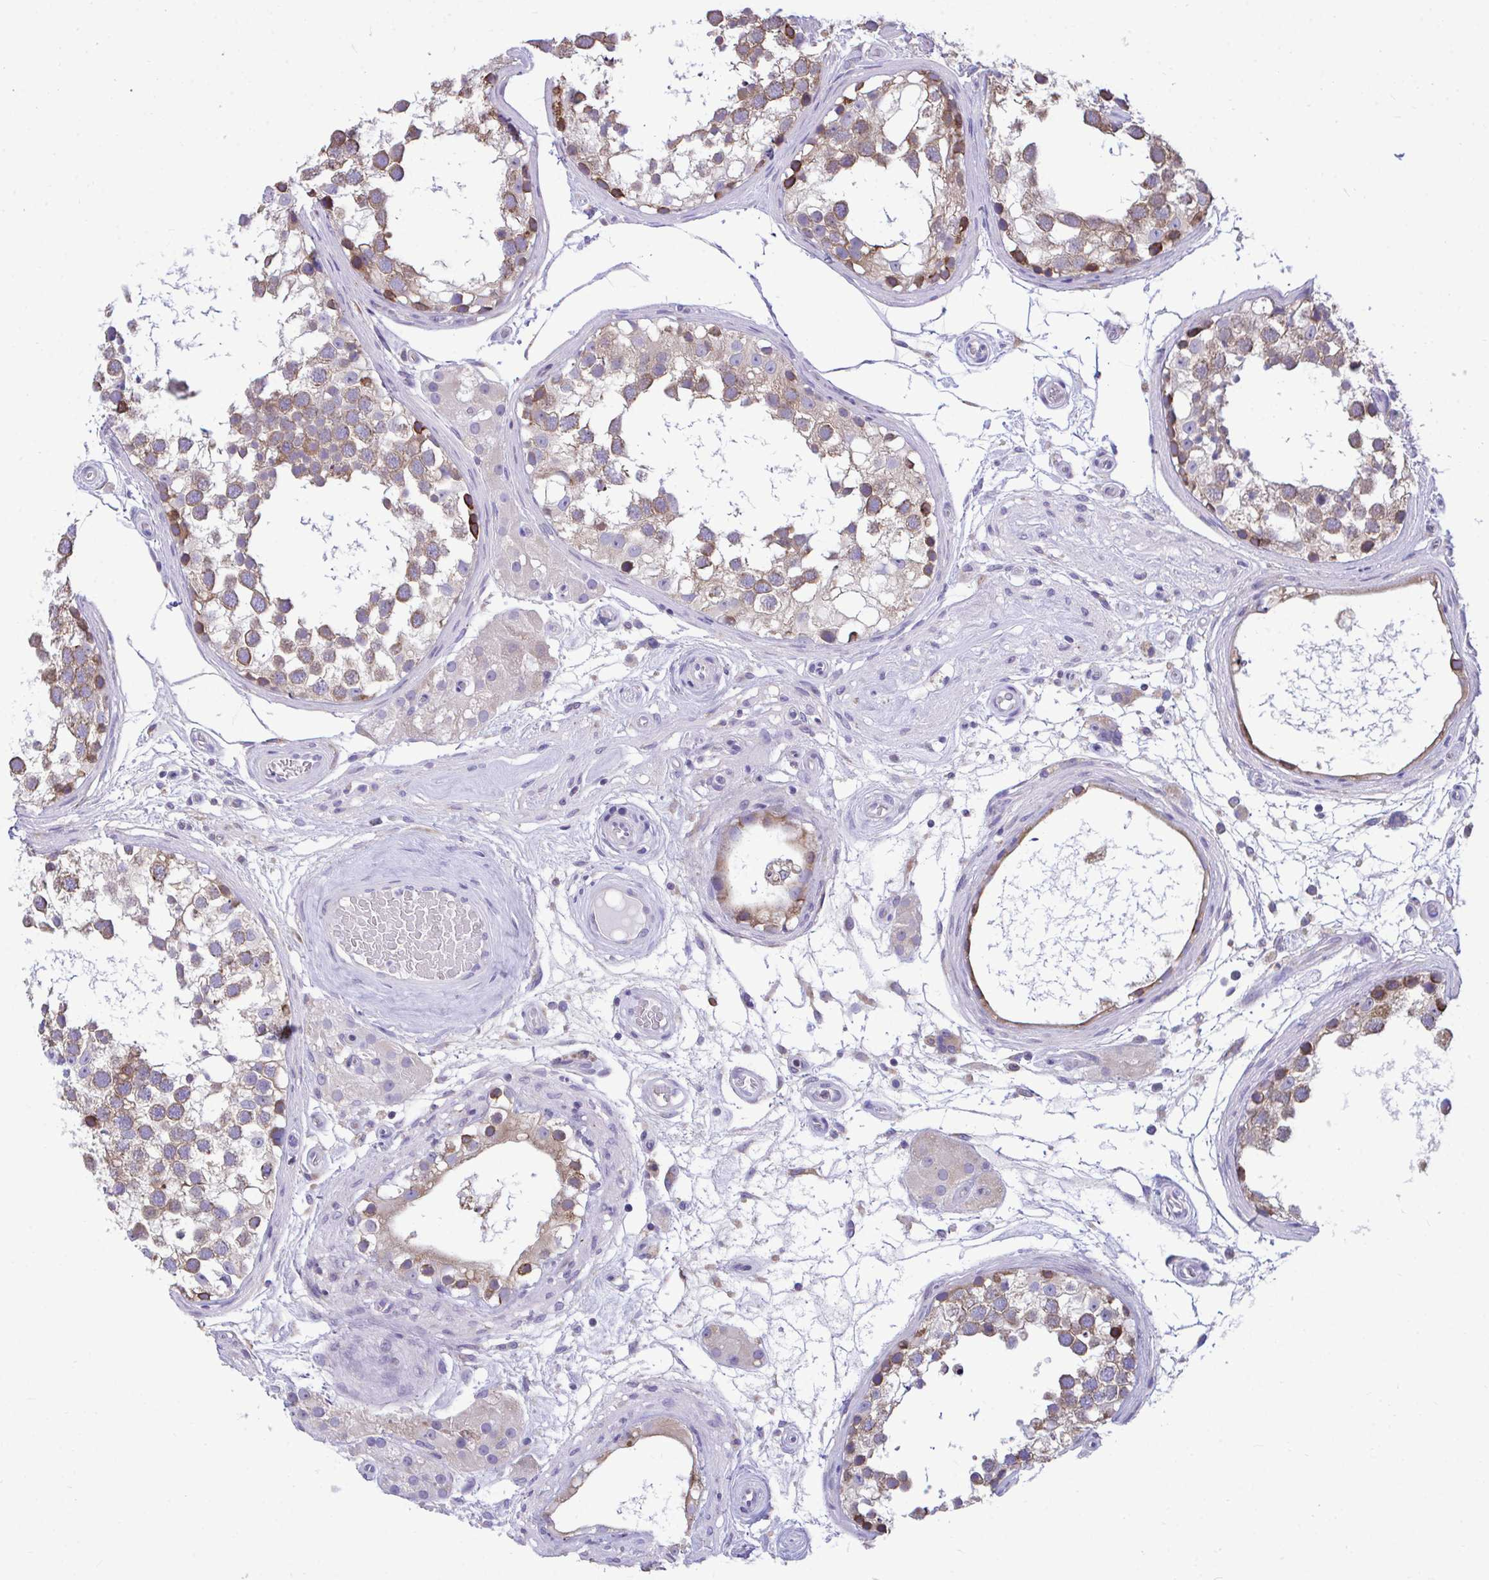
{"staining": {"intensity": "moderate", "quantity": "25%-75%", "location": "cytoplasmic/membranous"}, "tissue": "testis", "cell_type": "Cells in seminiferous ducts", "image_type": "normal", "snomed": [{"axis": "morphology", "description": "Normal tissue, NOS"}, {"axis": "morphology", "description": "Seminoma, NOS"}, {"axis": "topography", "description": "Testis"}], "caption": "A histopathology image showing moderate cytoplasmic/membranous expression in about 25%-75% of cells in seminiferous ducts in unremarkable testis, as visualized by brown immunohistochemical staining.", "gene": "PIGK", "patient": {"sex": "male", "age": 65}}